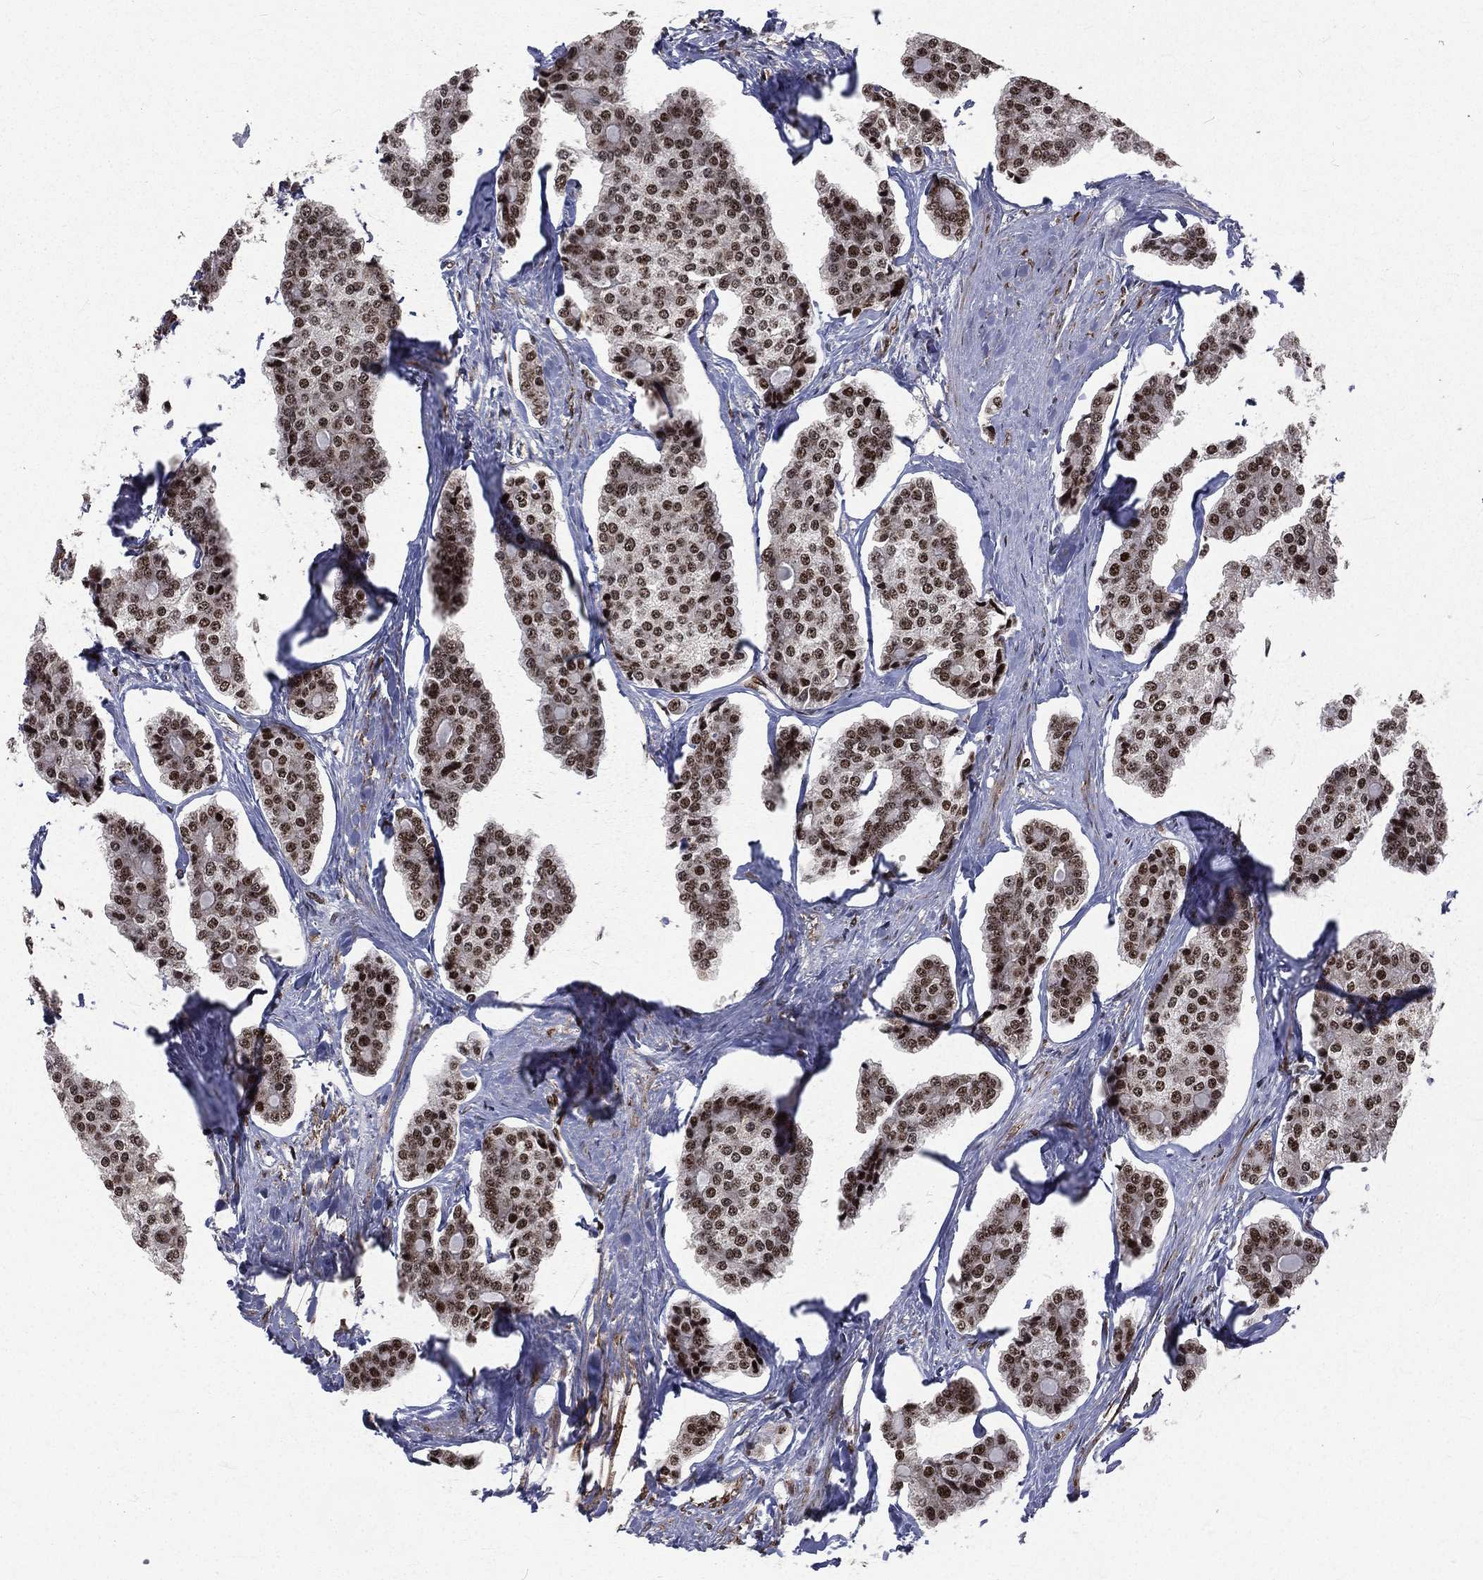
{"staining": {"intensity": "strong", "quantity": ">75%", "location": "nuclear"}, "tissue": "carcinoid", "cell_type": "Tumor cells", "image_type": "cancer", "snomed": [{"axis": "morphology", "description": "Carcinoid, malignant, NOS"}, {"axis": "topography", "description": "Small intestine"}], "caption": "Human carcinoid stained for a protein (brown) reveals strong nuclear positive expression in about >75% of tumor cells.", "gene": "POLB", "patient": {"sex": "female", "age": 65}}